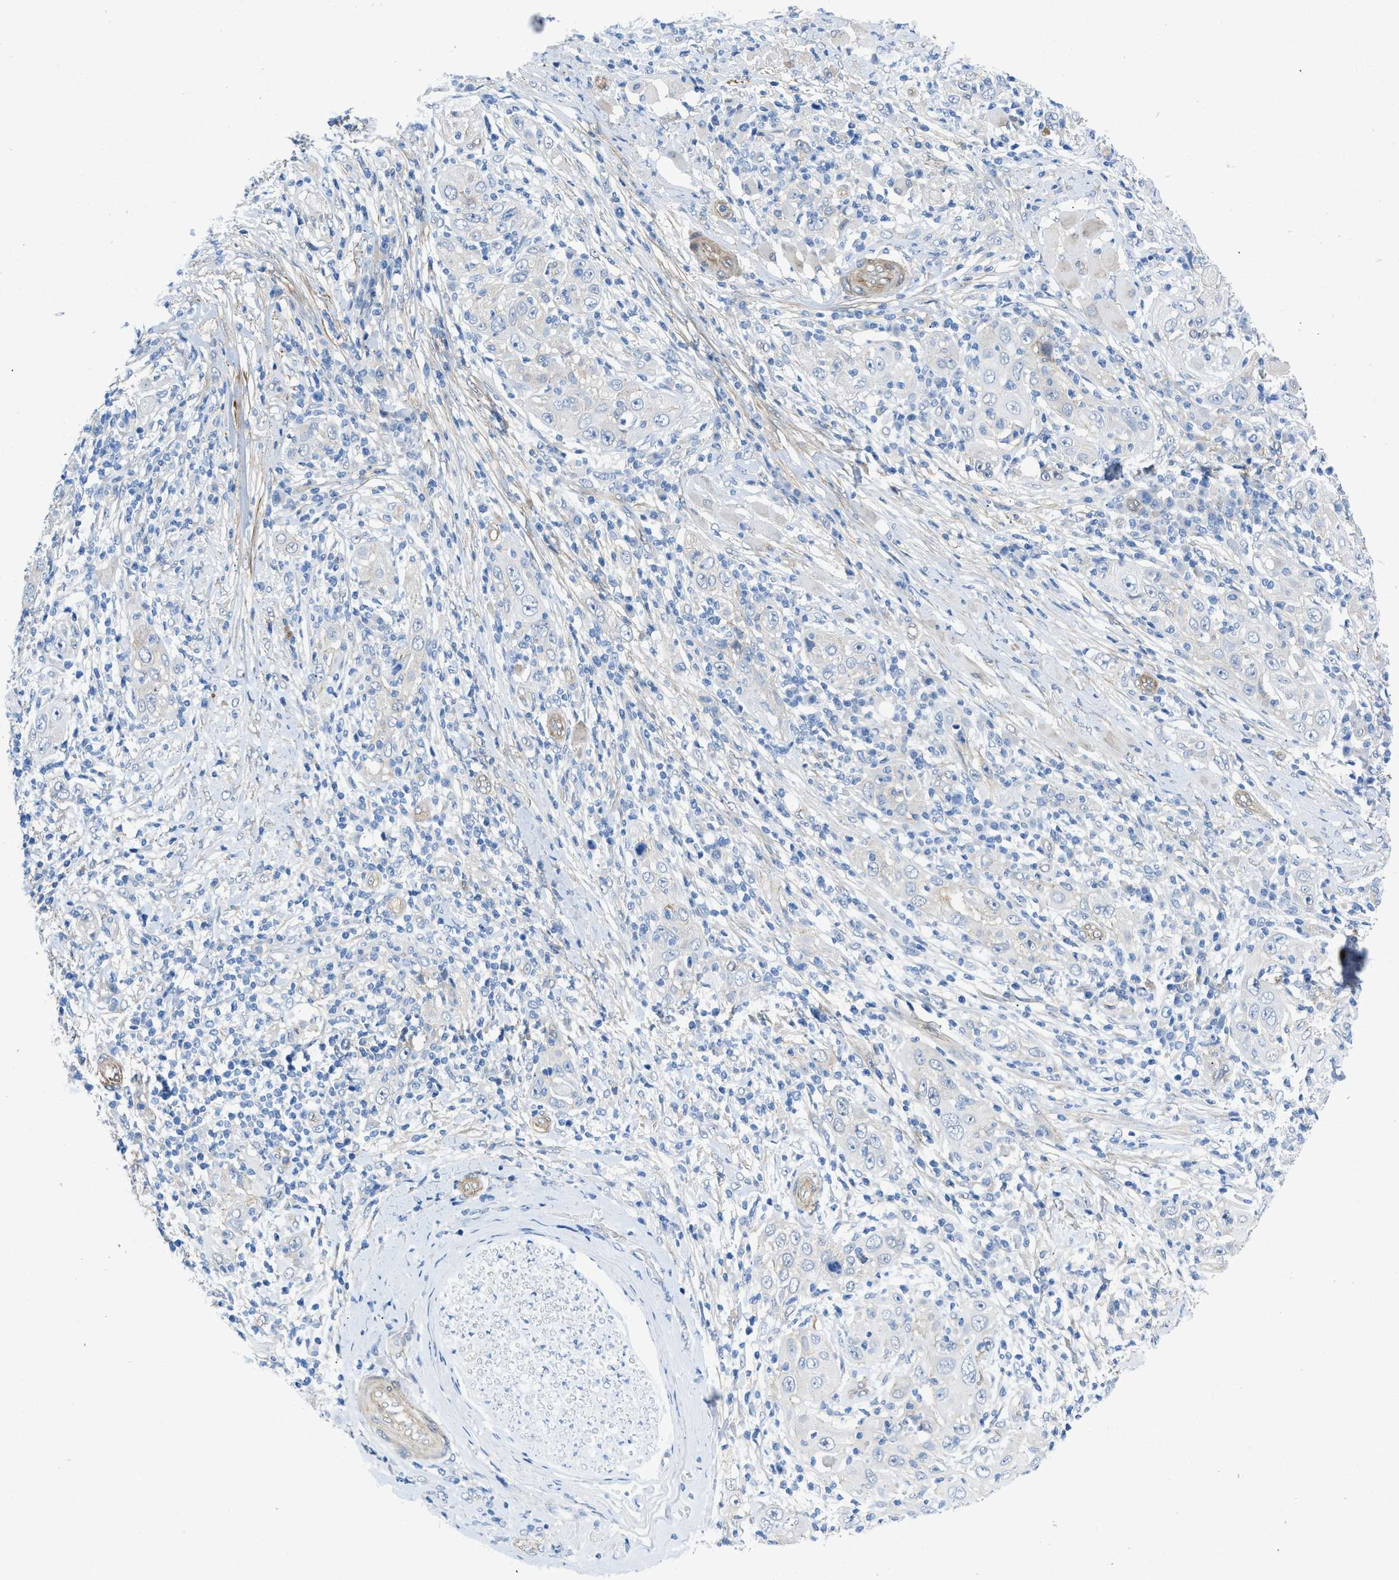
{"staining": {"intensity": "negative", "quantity": "none", "location": "none"}, "tissue": "skin cancer", "cell_type": "Tumor cells", "image_type": "cancer", "snomed": [{"axis": "morphology", "description": "Squamous cell carcinoma, NOS"}, {"axis": "topography", "description": "Skin"}], "caption": "Skin squamous cell carcinoma stained for a protein using immunohistochemistry (IHC) demonstrates no positivity tumor cells.", "gene": "PDLIM5", "patient": {"sex": "female", "age": 88}}